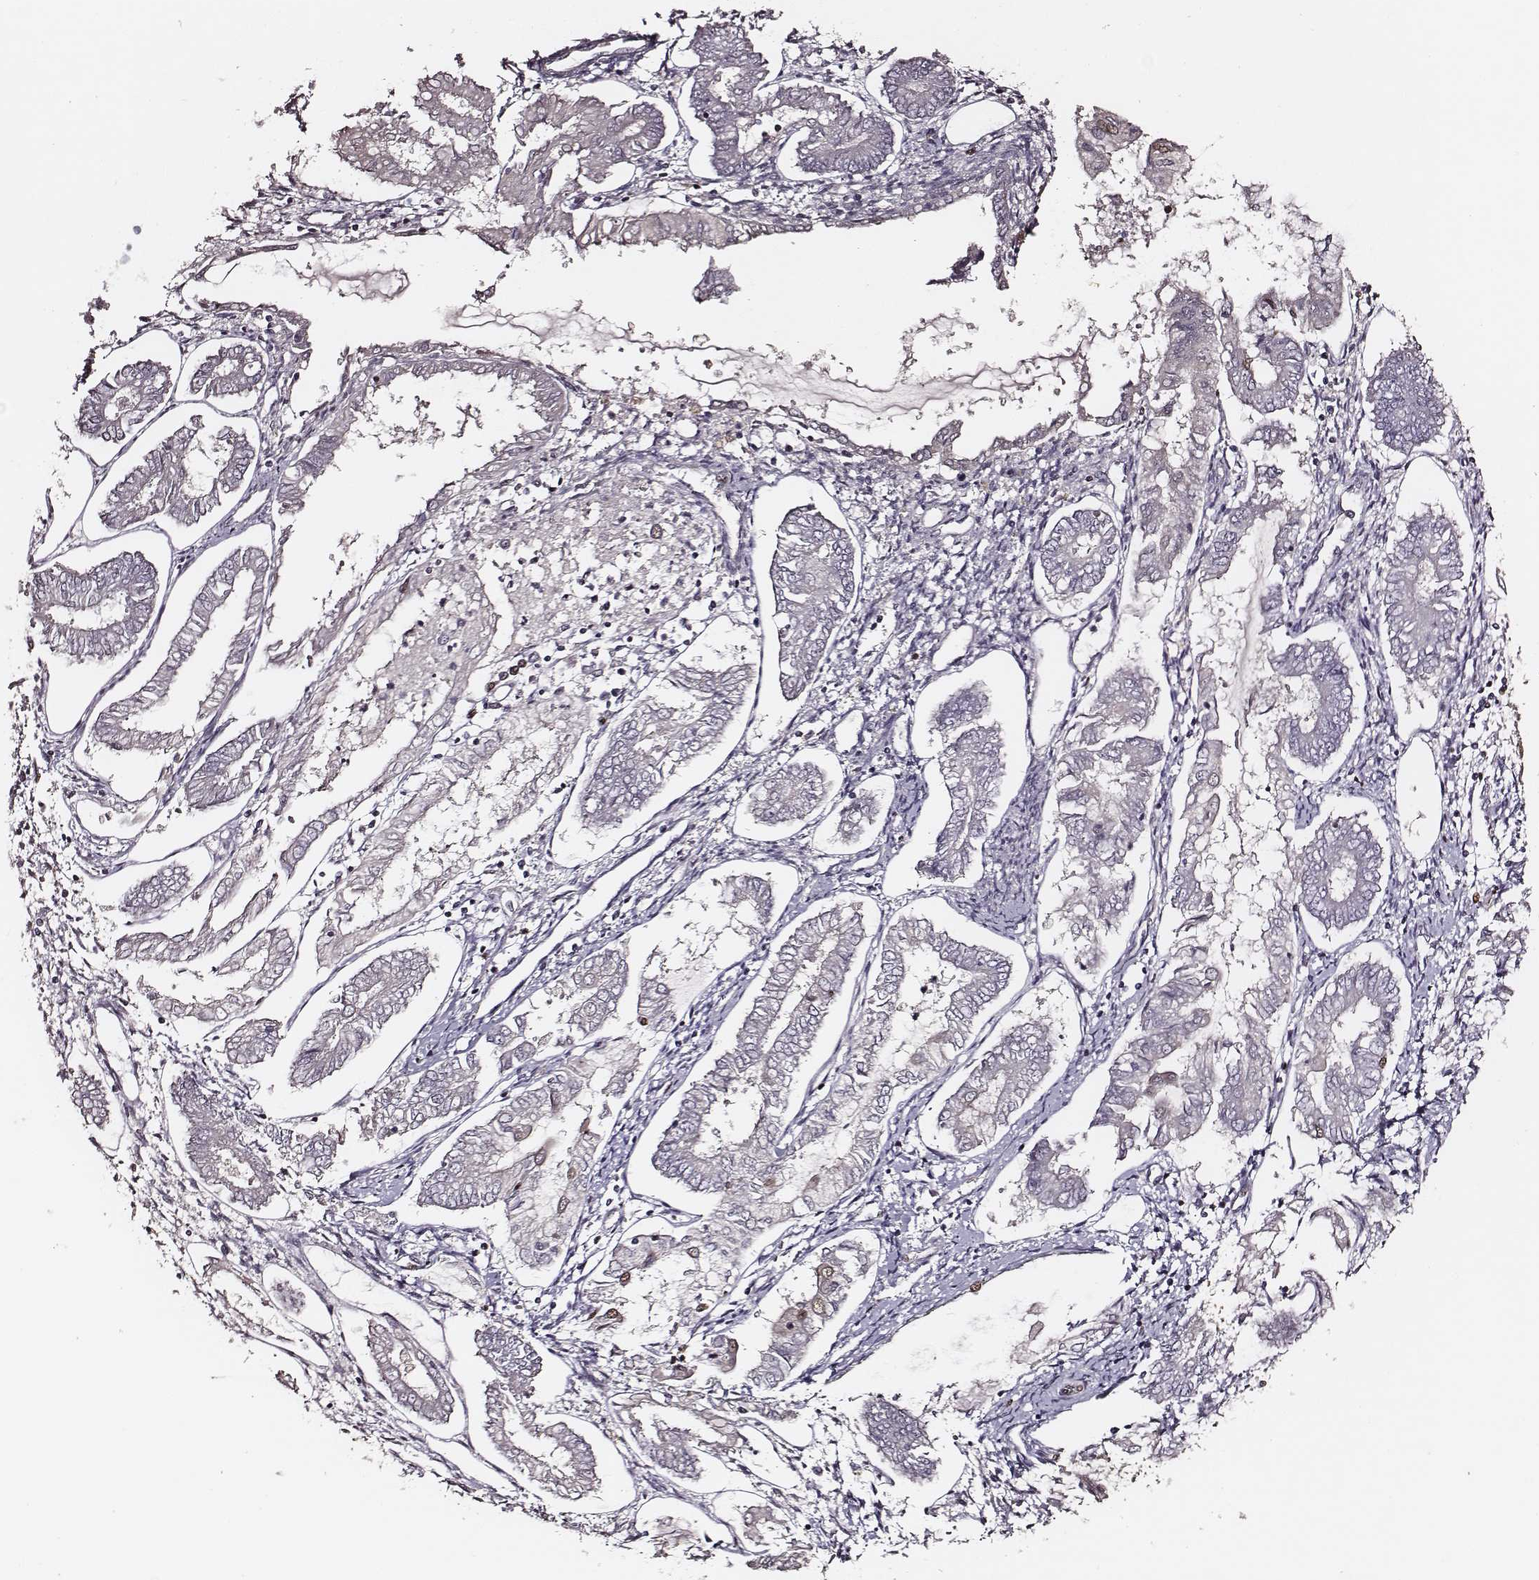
{"staining": {"intensity": "negative", "quantity": "none", "location": "none"}, "tissue": "endometrial cancer", "cell_type": "Tumor cells", "image_type": "cancer", "snomed": [{"axis": "morphology", "description": "Adenocarcinoma, NOS"}, {"axis": "topography", "description": "Endometrium"}], "caption": "The image displays no staining of tumor cells in endometrial cancer (adenocarcinoma).", "gene": "PPARA", "patient": {"sex": "female", "age": 68}}